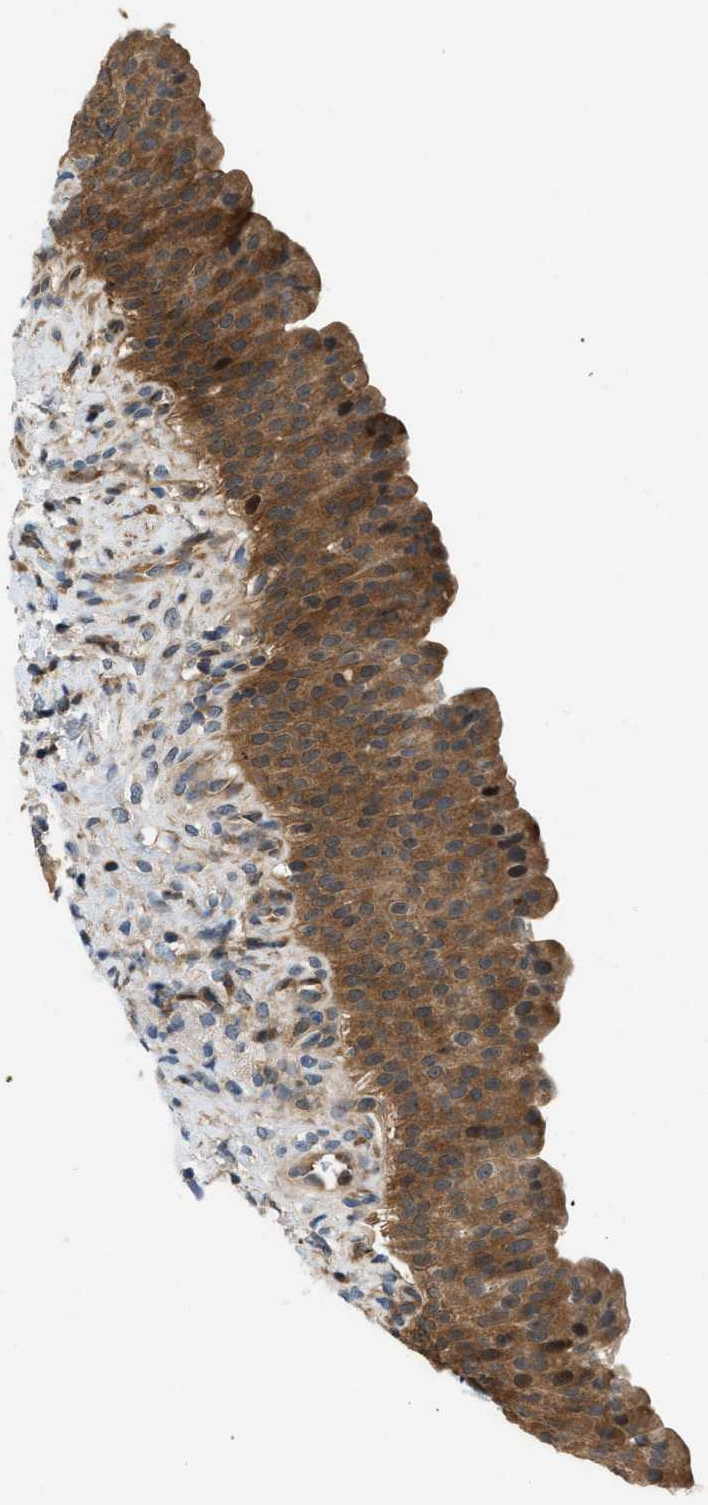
{"staining": {"intensity": "moderate", "quantity": ">75%", "location": "cytoplasmic/membranous"}, "tissue": "urinary bladder", "cell_type": "Urothelial cells", "image_type": "normal", "snomed": [{"axis": "morphology", "description": "Normal tissue, NOS"}, {"axis": "topography", "description": "Urinary bladder"}], "caption": "Moderate cytoplasmic/membranous expression is identified in approximately >75% of urothelial cells in unremarkable urinary bladder. (DAB (3,3'-diaminobenzidine) IHC, brown staining for protein, blue staining for nuclei).", "gene": "GPR31", "patient": {"sex": "female", "age": 79}}